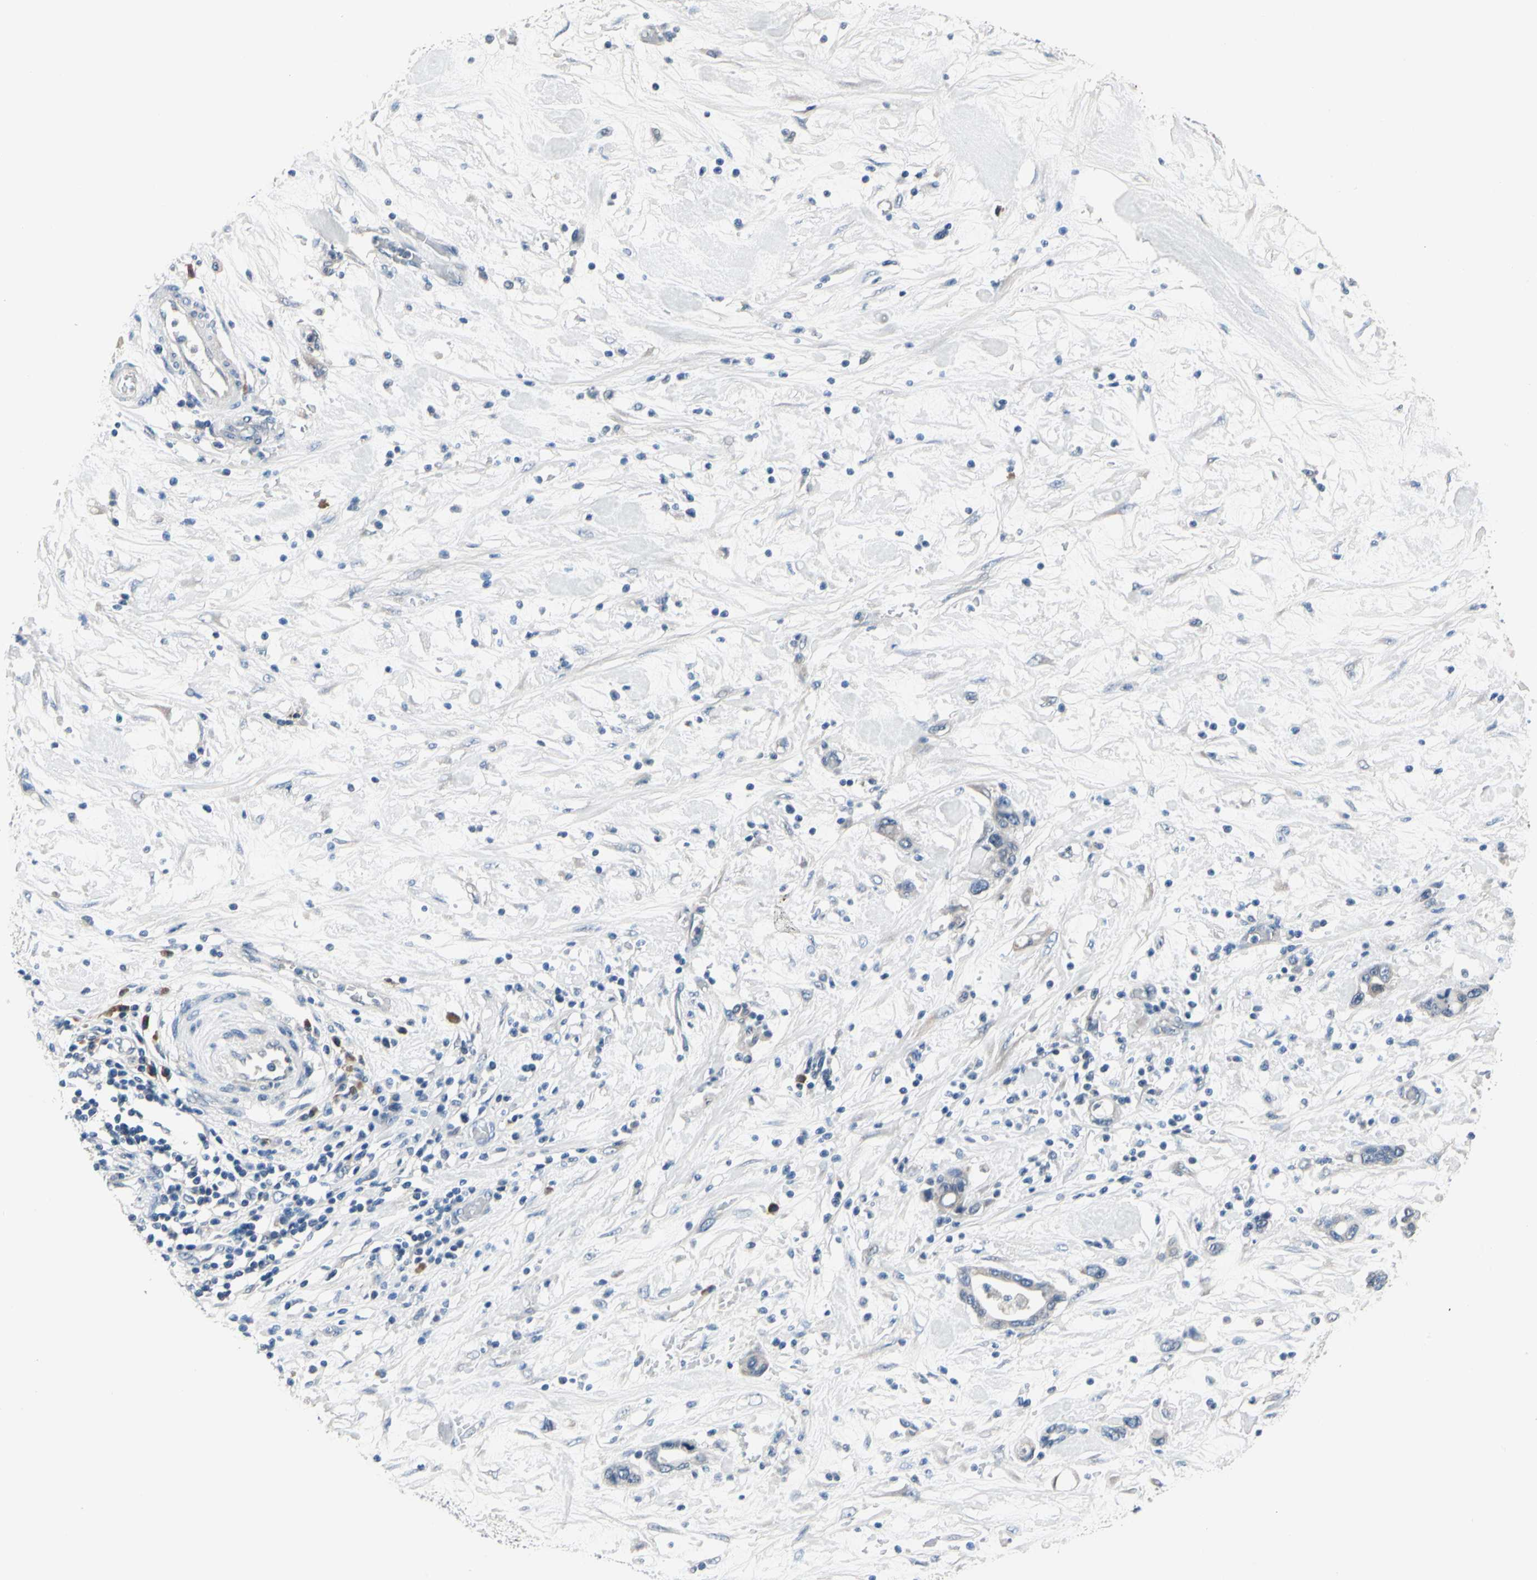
{"staining": {"intensity": "weak", "quantity": "<25%", "location": "cytoplasmic/membranous"}, "tissue": "pancreatic cancer", "cell_type": "Tumor cells", "image_type": "cancer", "snomed": [{"axis": "morphology", "description": "Adenocarcinoma, NOS"}, {"axis": "topography", "description": "Pancreas"}], "caption": "A high-resolution micrograph shows immunohistochemistry (IHC) staining of pancreatic adenocarcinoma, which demonstrates no significant expression in tumor cells.", "gene": "SELENOK", "patient": {"sex": "female", "age": 57}}